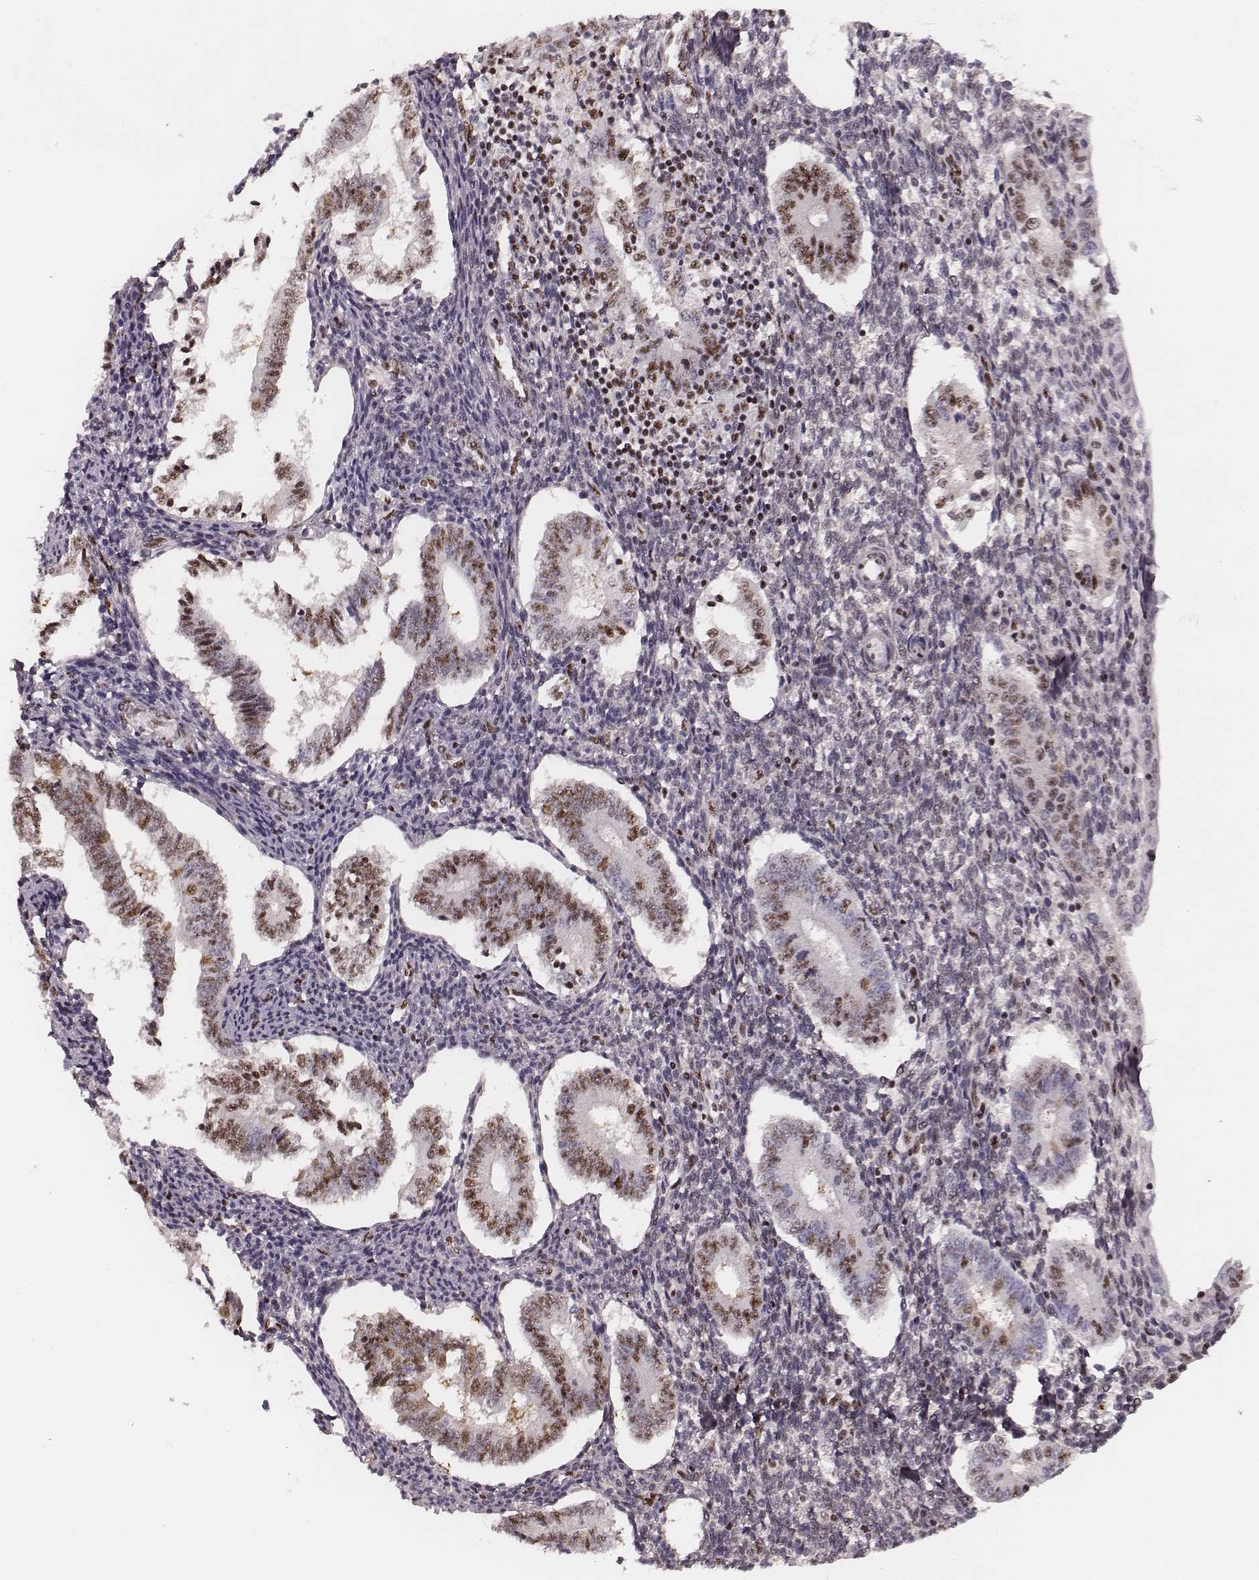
{"staining": {"intensity": "moderate", "quantity": "25%-75%", "location": "nuclear"}, "tissue": "endometrium", "cell_type": "Cells in endometrial stroma", "image_type": "normal", "snomed": [{"axis": "morphology", "description": "Normal tissue, NOS"}, {"axis": "topography", "description": "Endometrium"}], "caption": "Human endometrium stained with a protein marker exhibits moderate staining in cells in endometrial stroma.", "gene": "LUC7L", "patient": {"sex": "female", "age": 40}}